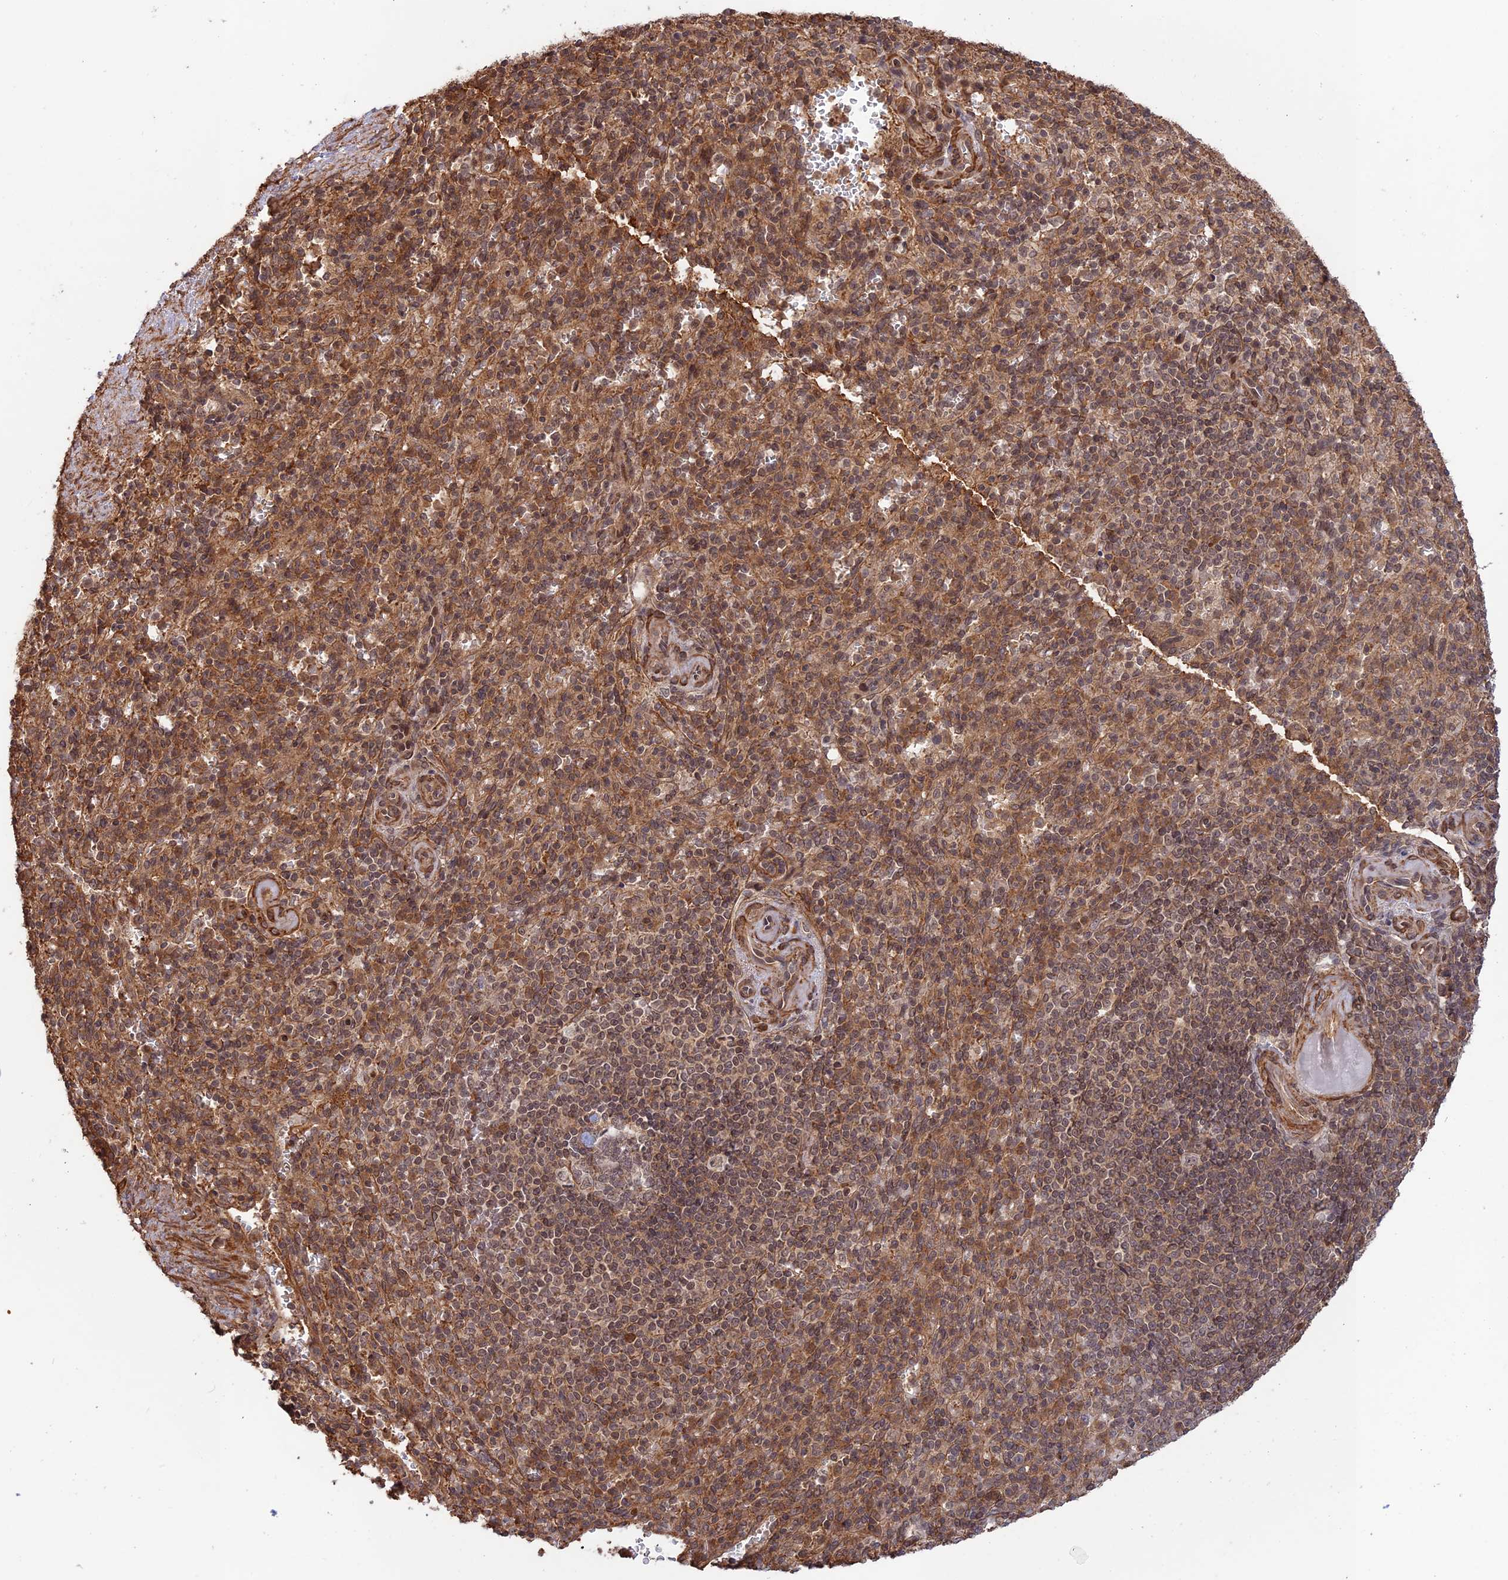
{"staining": {"intensity": "moderate", "quantity": "25%-75%", "location": "cytoplasmic/membranous"}, "tissue": "spleen", "cell_type": "Cells in red pulp", "image_type": "normal", "snomed": [{"axis": "morphology", "description": "Normal tissue, NOS"}, {"axis": "topography", "description": "Spleen"}], "caption": "IHC of unremarkable human spleen exhibits medium levels of moderate cytoplasmic/membranous staining in about 25%-75% of cells in red pulp. (brown staining indicates protein expression, while blue staining denotes nuclei).", "gene": "CCDC174", "patient": {"sex": "female", "age": 74}}